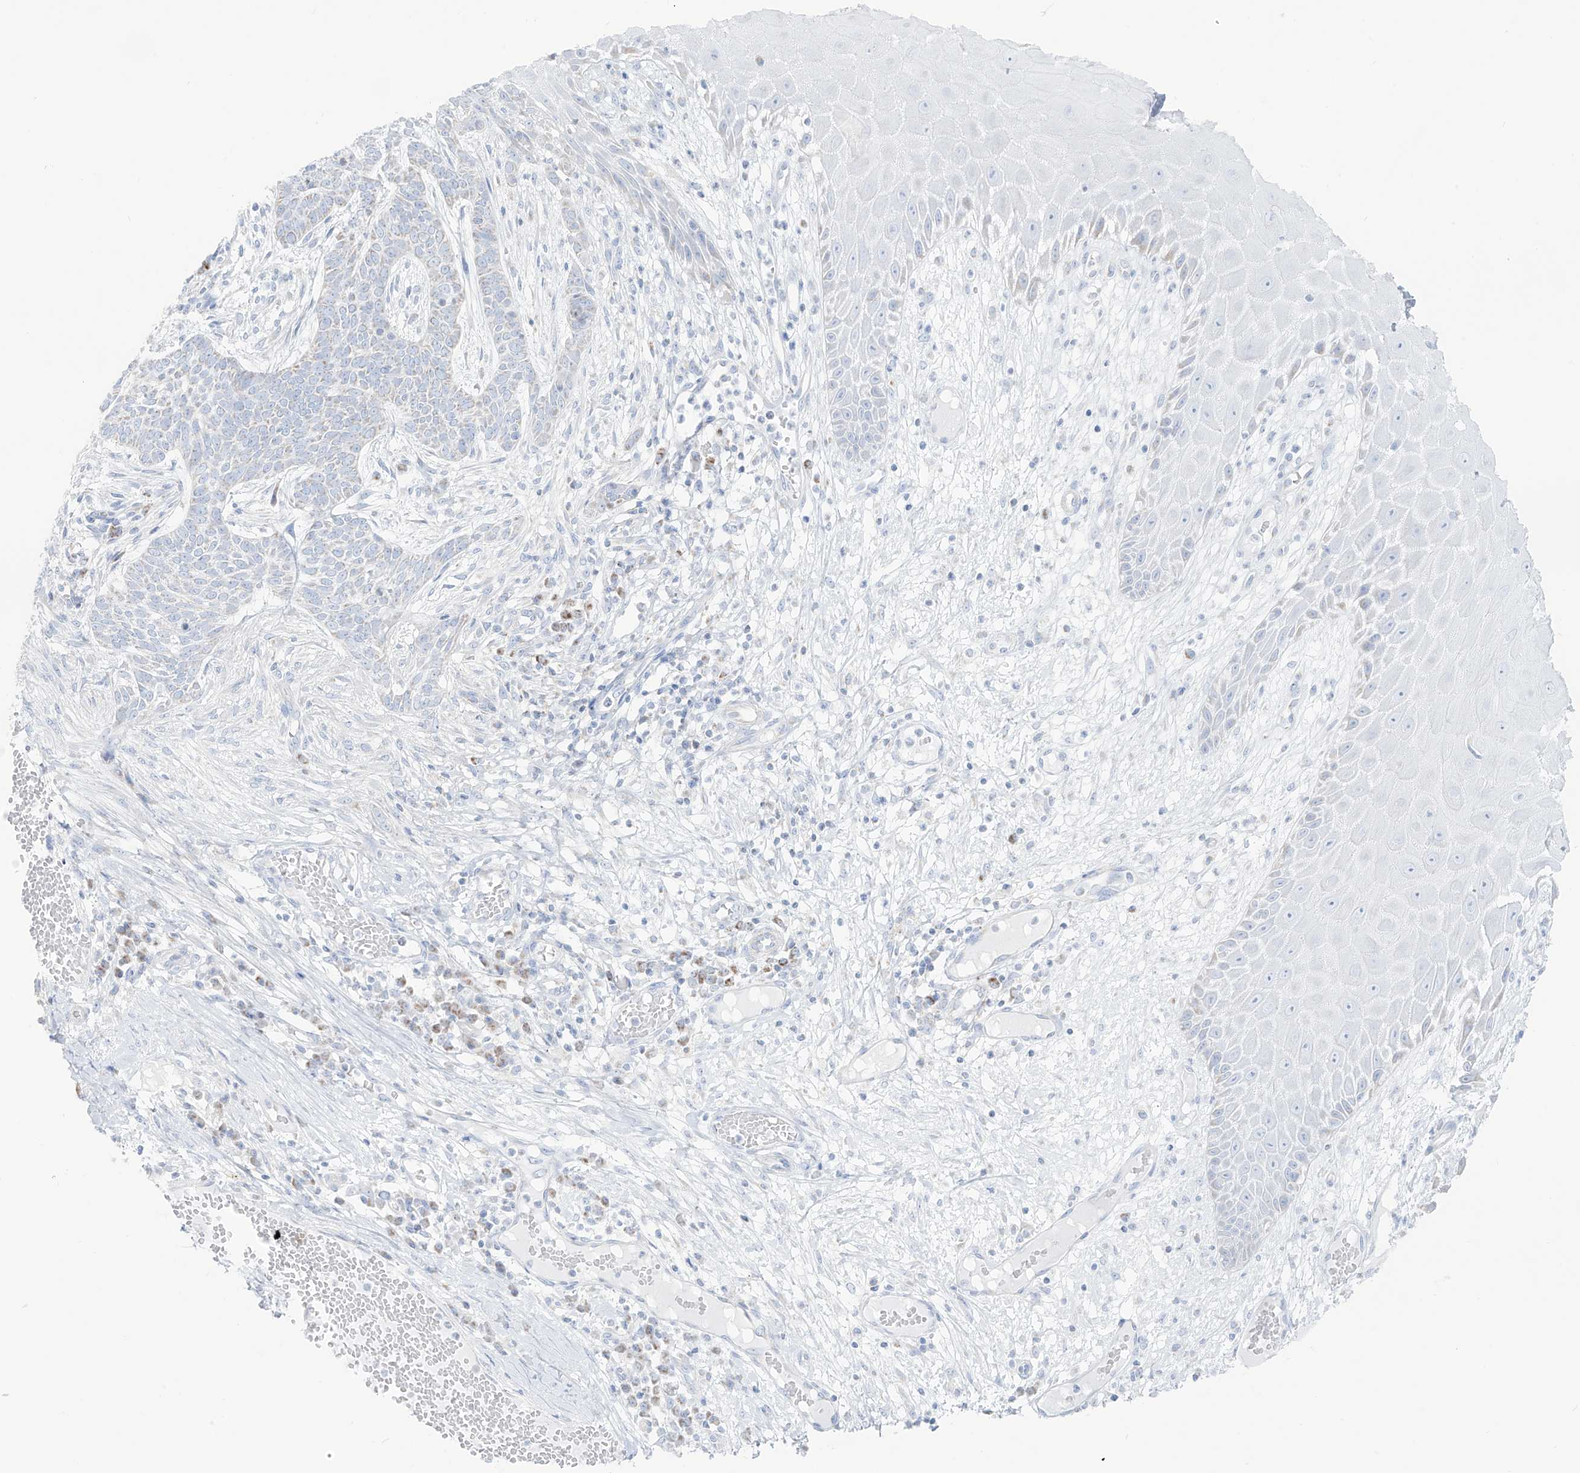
{"staining": {"intensity": "negative", "quantity": "none", "location": "none"}, "tissue": "skin cancer", "cell_type": "Tumor cells", "image_type": "cancer", "snomed": [{"axis": "morphology", "description": "Normal tissue, NOS"}, {"axis": "morphology", "description": "Basal cell carcinoma"}, {"axis": "topography", "description": "Skin"}], "caption": "Protein analysis of skin basal cell carcinoma shows no significant staining in tumor cells.", "gene": "SLC26A3", "patient": {"sex": "male", "age": 64}}